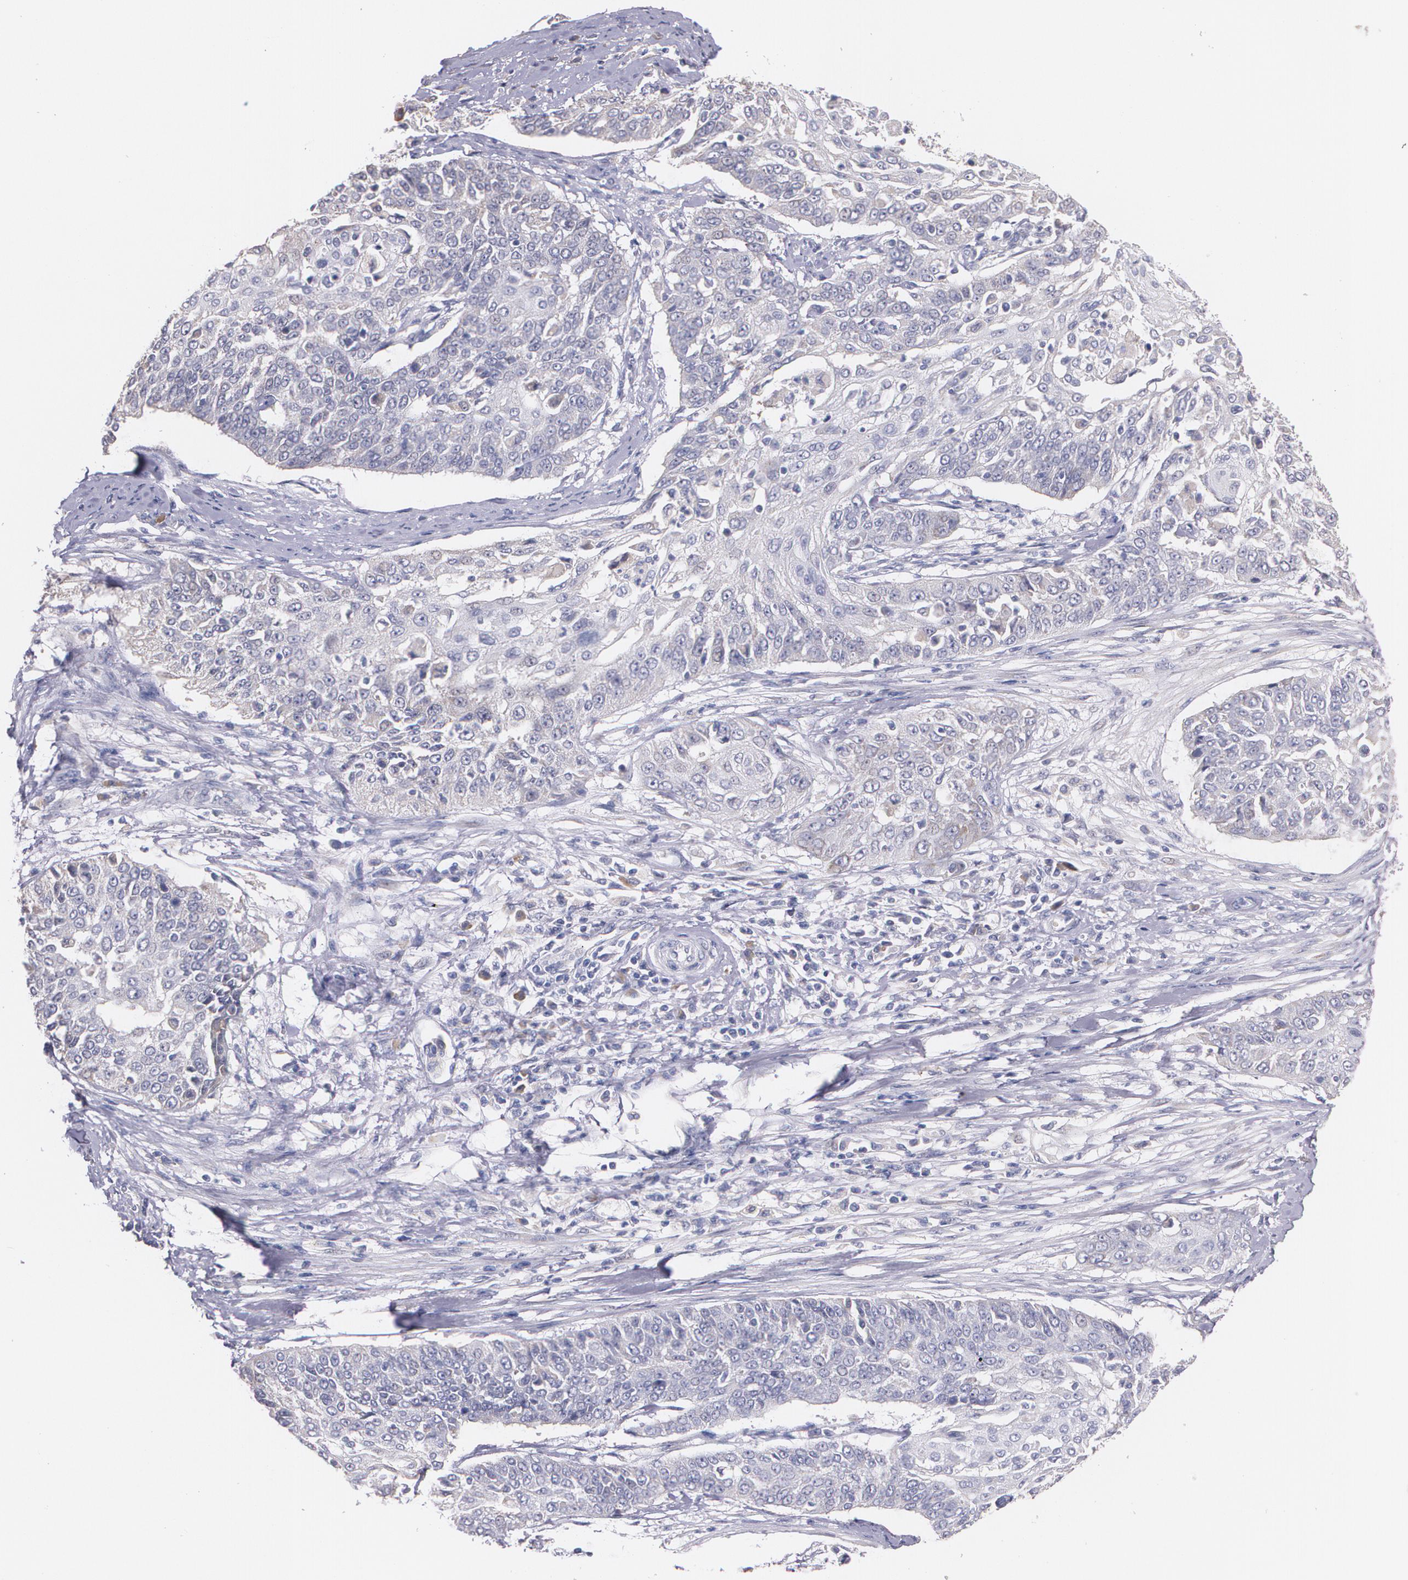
{"staining": {"intensity": "weak", "quantity": "<25%", "location": "cytoplasmic/membranous"}, "tissue": "cervical cancer", "cell_type": "Tumor cells", "image_type": "cancer", "snomed": [{"axis": "morphology", "description": "Squamous cell carcinoma, NOS"}, {"axis": "topography", "description": "Cervix"}], "caption": "Human cervical cancer stained for a protein using IHC reveals no staining in tumor cells.", "gene": "AMBP", "patient": {"sex": "female", "age": 64}}